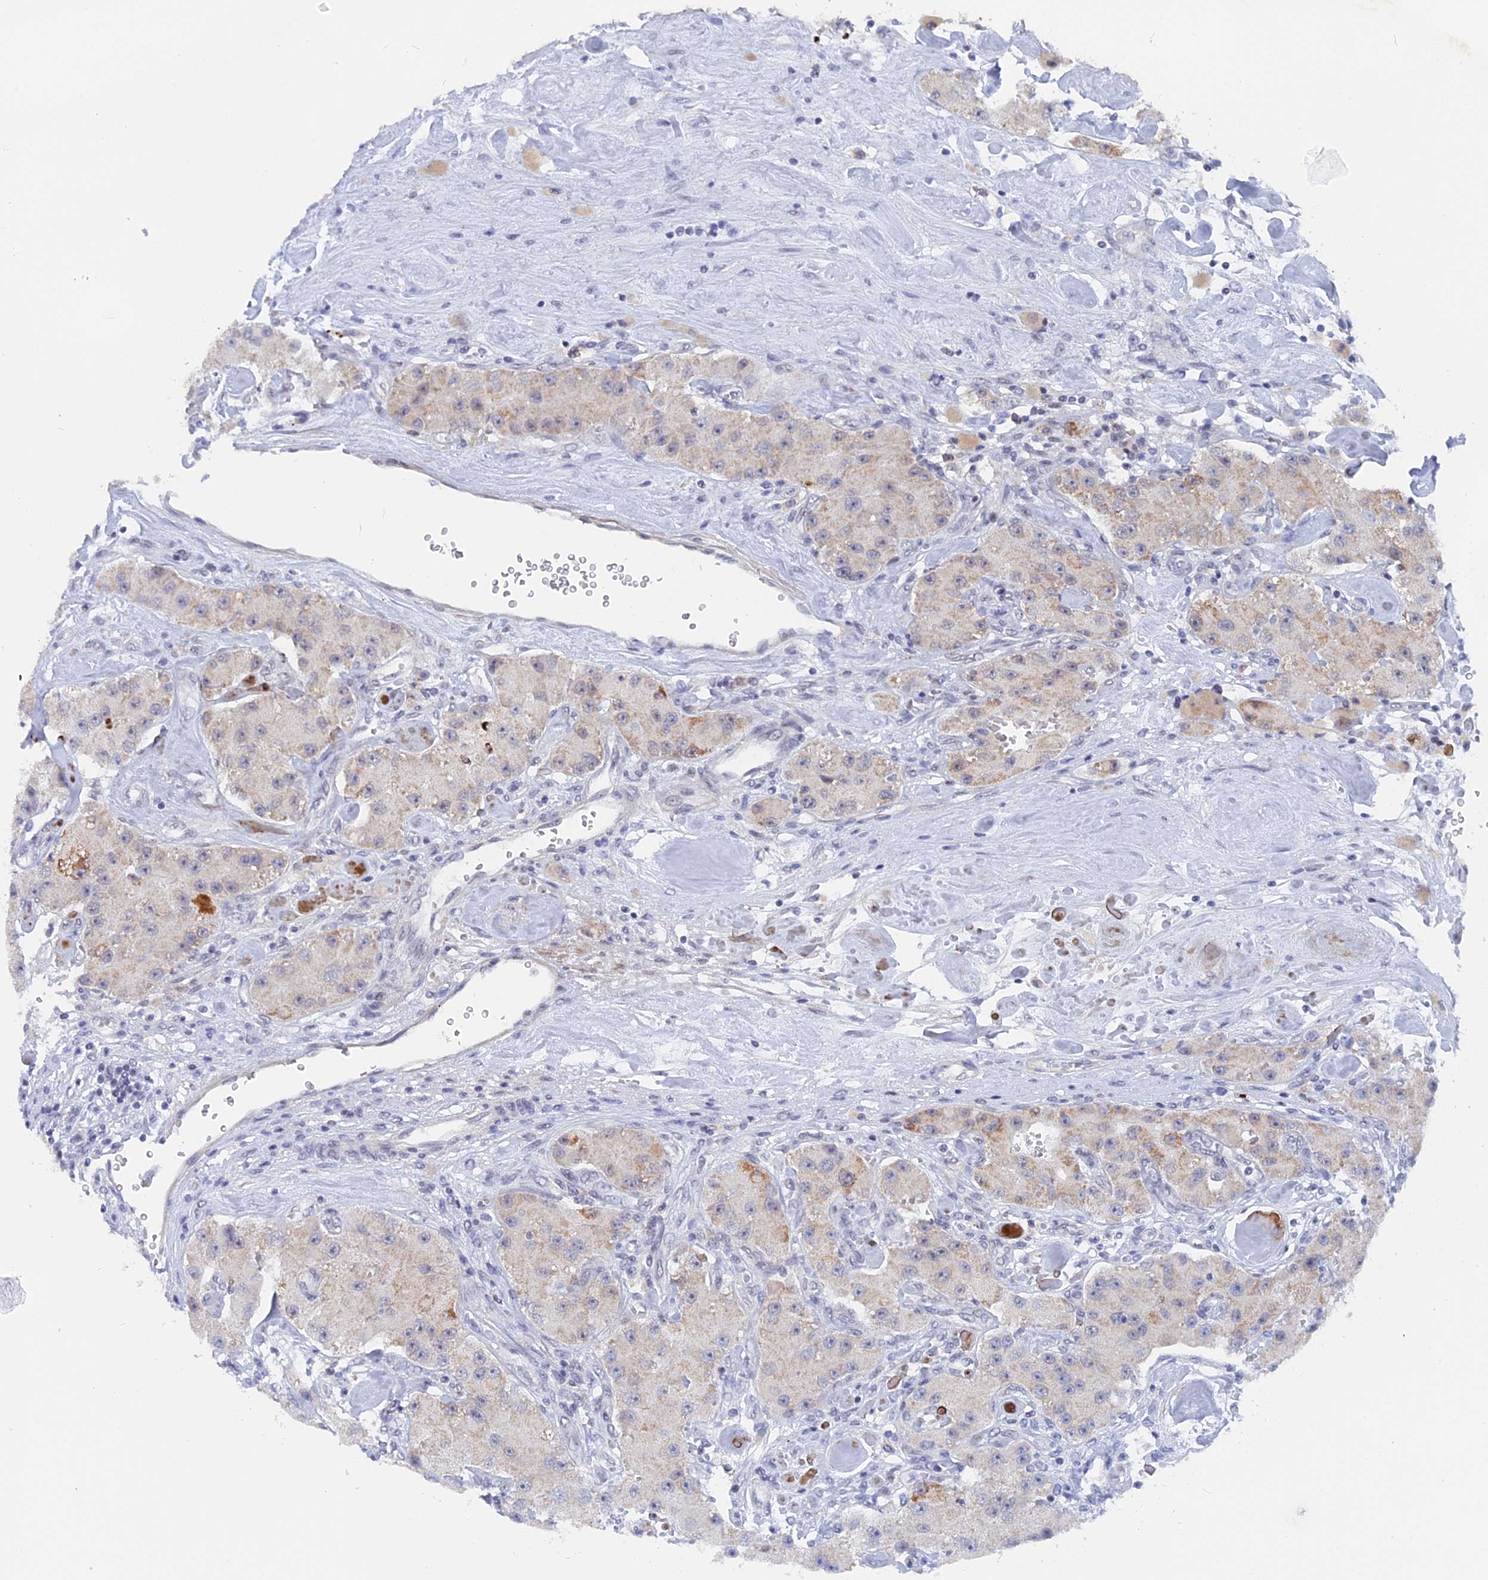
{"staining": {"intensity": "weak", "quantity": "<25%", "location": "cytoplasmic/membranous"}, "tissue": "carcinoid", "cell_type": "Tumor cells", "image_type": "cancer", "snomed": [{"axis": "morphology", "description": "Carcinoid, malignant, NOS"}, {"axis": "topography", "description": "Pancreas"}], "caption": "DAB (3,3'-diaminobenzidine) immunohistochemical staining of human malignant carcinoid shows no significant staining in tumor cells. (Immunohistochemistry, brightfield microscopy, high magnification).", "gene": "BRD2", "patient": {"sex": "male", "age": 41}}